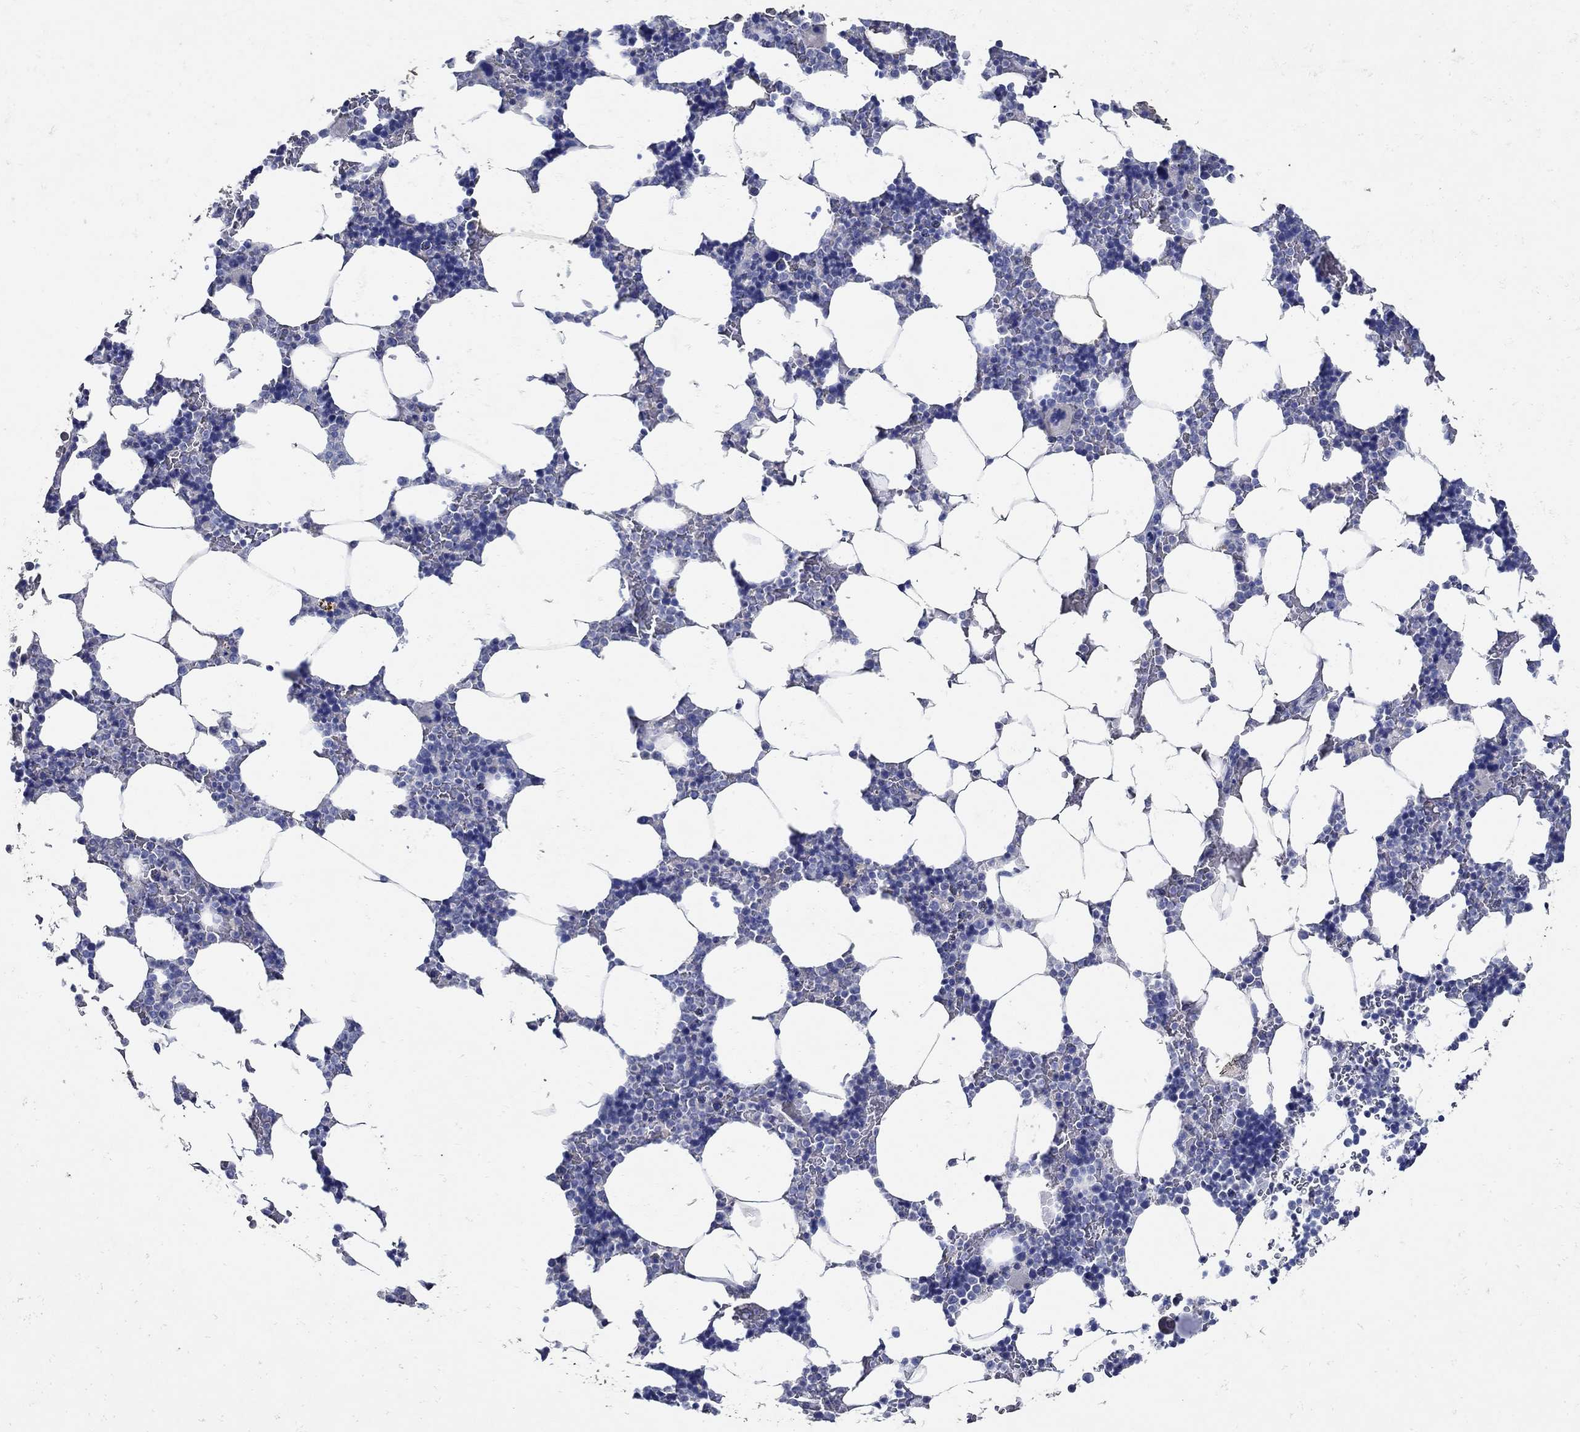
{"staining": {"intensity": "negative", "quantity": "none", "location": "none"}, "tissue": "bone marrow", "cell_type": "Hematopoietic cells", "image_type": "normal", "snomed": [{"axis": "morphology", "description": "Normal tissue, NOS"}, {"axis": "topography", "description": "Bone marrow"}], "caption": "High power microscopy histopathology image of an immunohistochemistry (IHC) histopathology image of benign bone marrow, revealing no significant staining in hematopoietic cells.", "gene": "NOS1", "patient": {"sex": "male", "age": 51}}